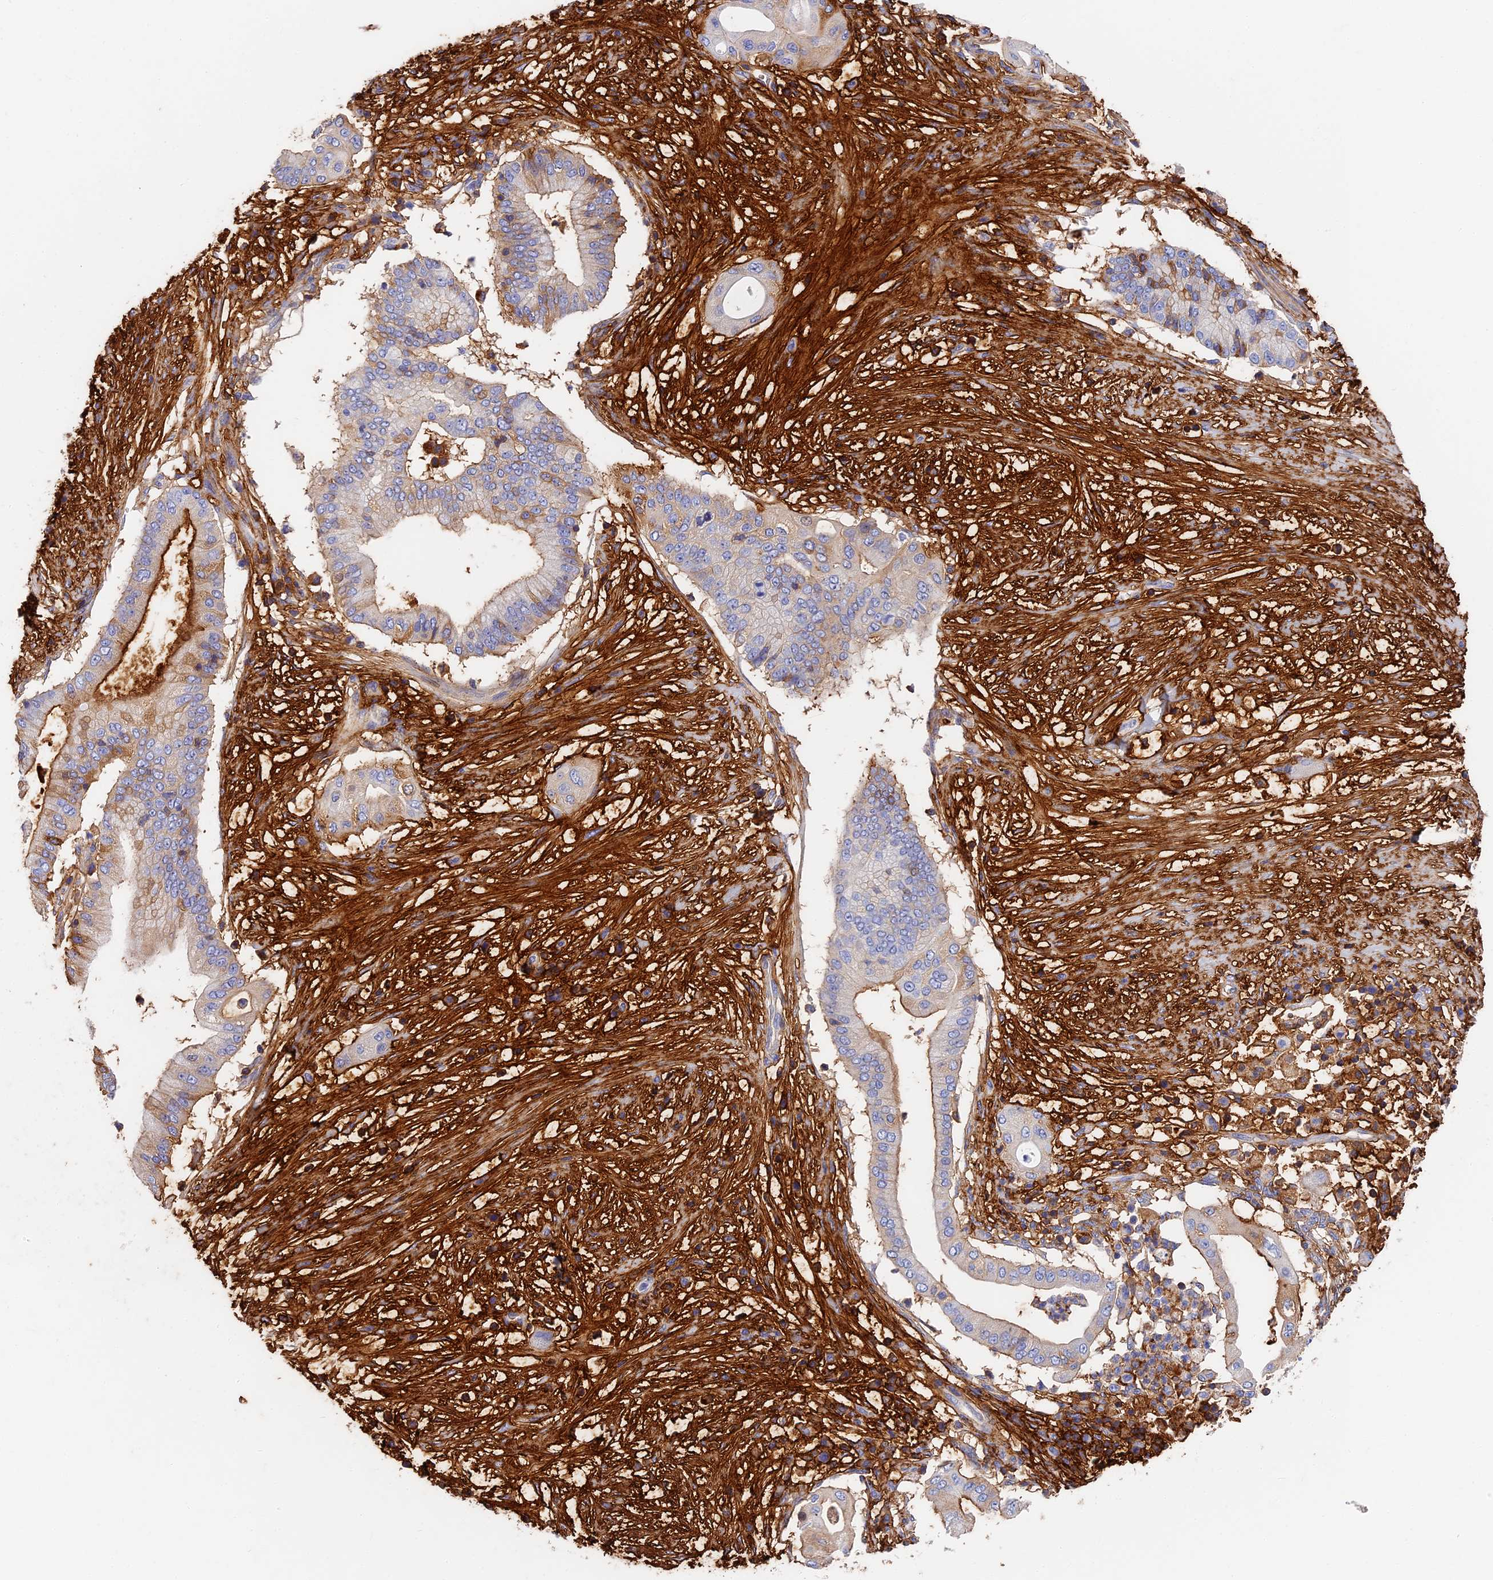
{"staining": {"intensity": "moderate", "quantity": "25%-75%", "location": "cytoplasmic/membranous"}, "tissue": "pancreatic cancer", "cell_type": "Tumor cells", "image_type": "cancer", "snomed": [{"axis": "morphology", "description": "Adenocarcinoma, NOS"}, {"axis": "topography", "description": "Pancreas"}], "caption": "The micrograph shows a brown stain indicating the presence of a protein in the cytoplasmic/membranous of tumor cells in adenocarcinoma (pancreatic). Ihc stains the protein in brown and the nuclei are stained blue.", "gene": "ITIH1", "patient": {"sex": "male", "age": 68}}